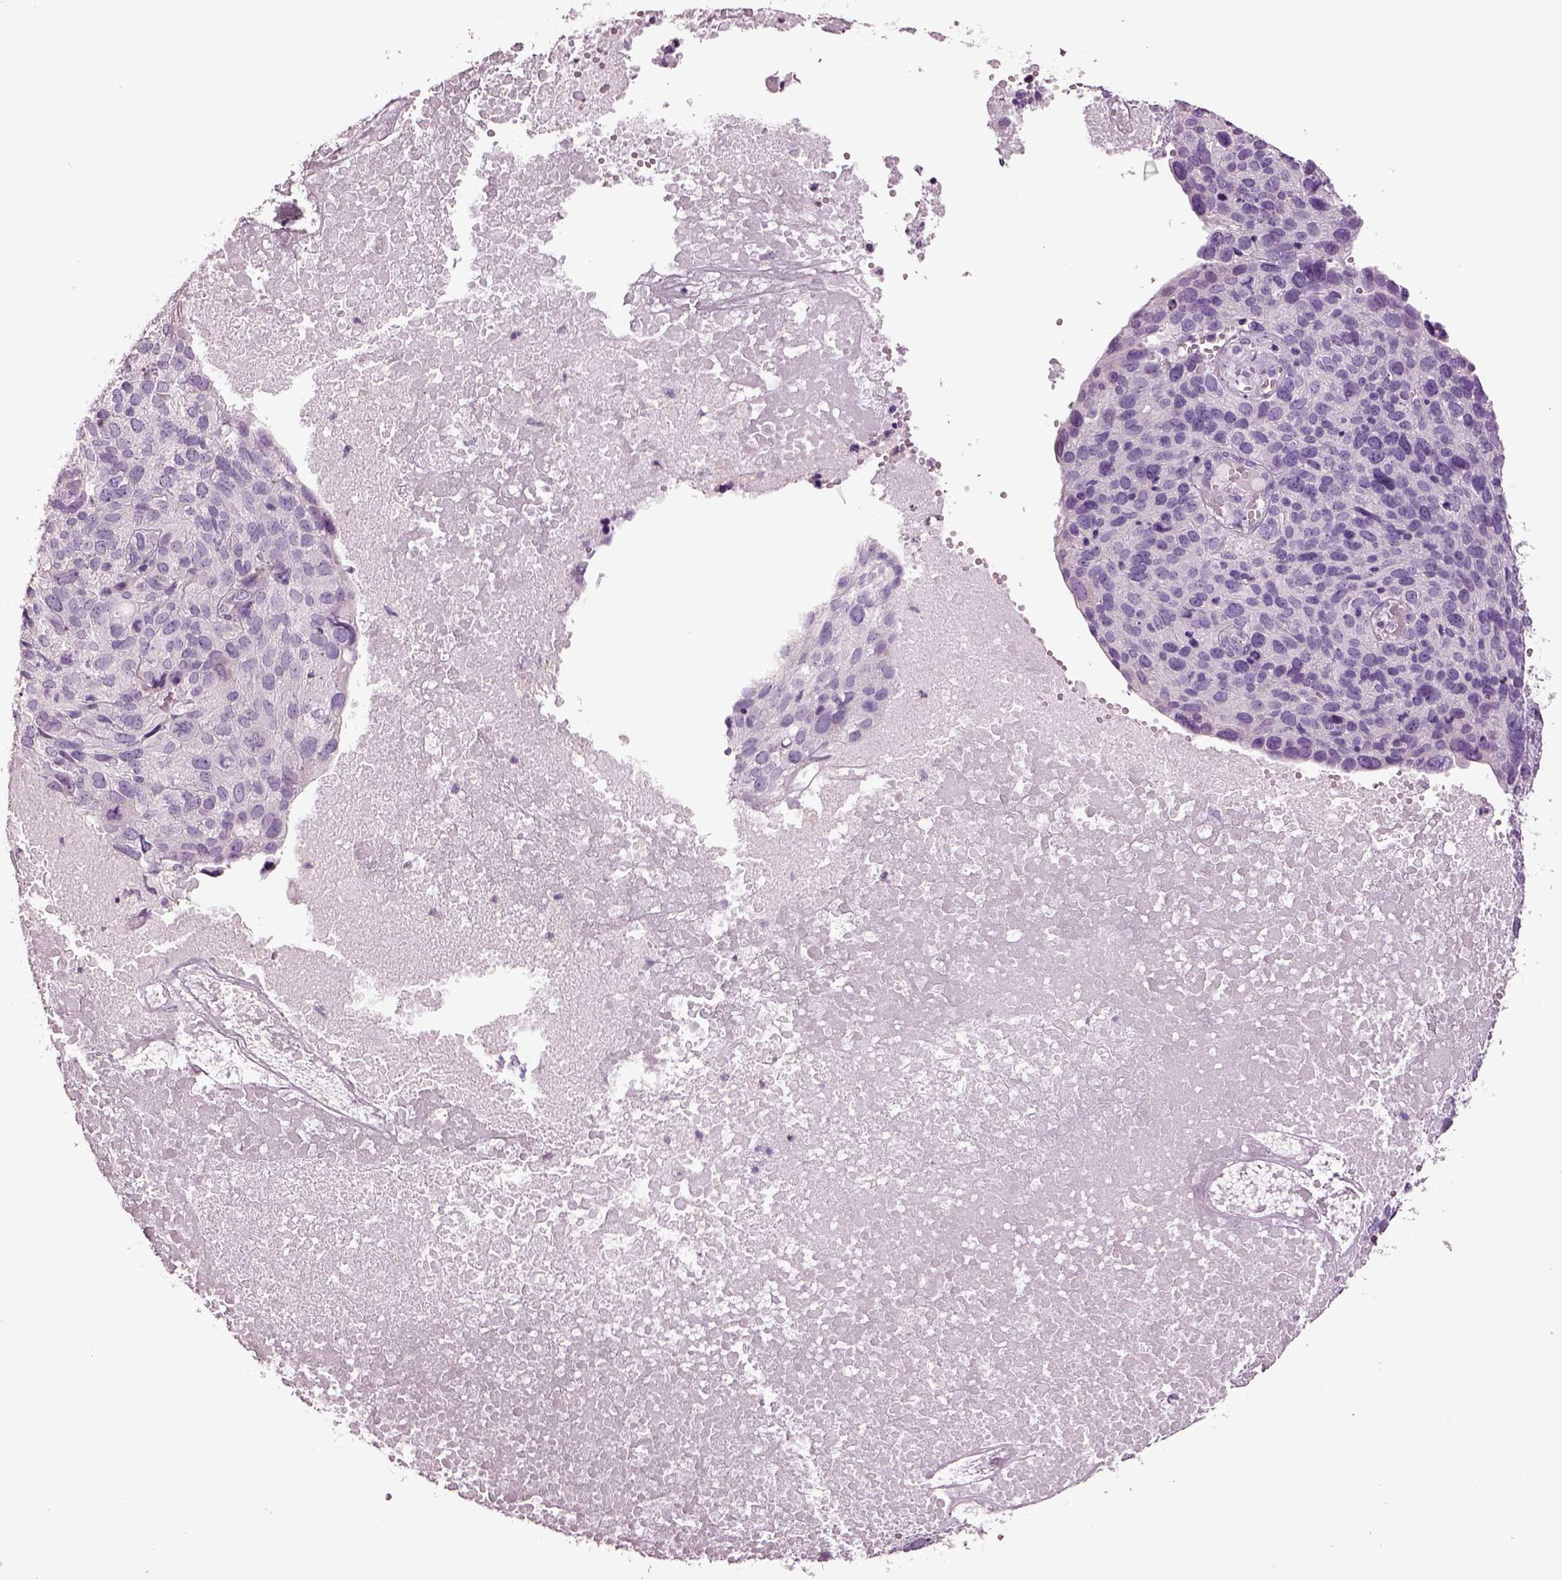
{"staining": {"intensity": "negative", "quantity": "none", "location": "none"}, "tissue": "ovarian cancer", "cell_type": "Tumor cells", "image_type": "cancer", "snomed": [{"axis": "morphology", "description": "Carcinoma, endometroid"}, {"axis": "topography", "description": "Ovary"}], "caption": "Tumor cells show no significant protein positivity in ovarian cancer (endometroid carcinoma).", "gene": "GUCA1A", "patient": {"sex": "female", "age": 58}}